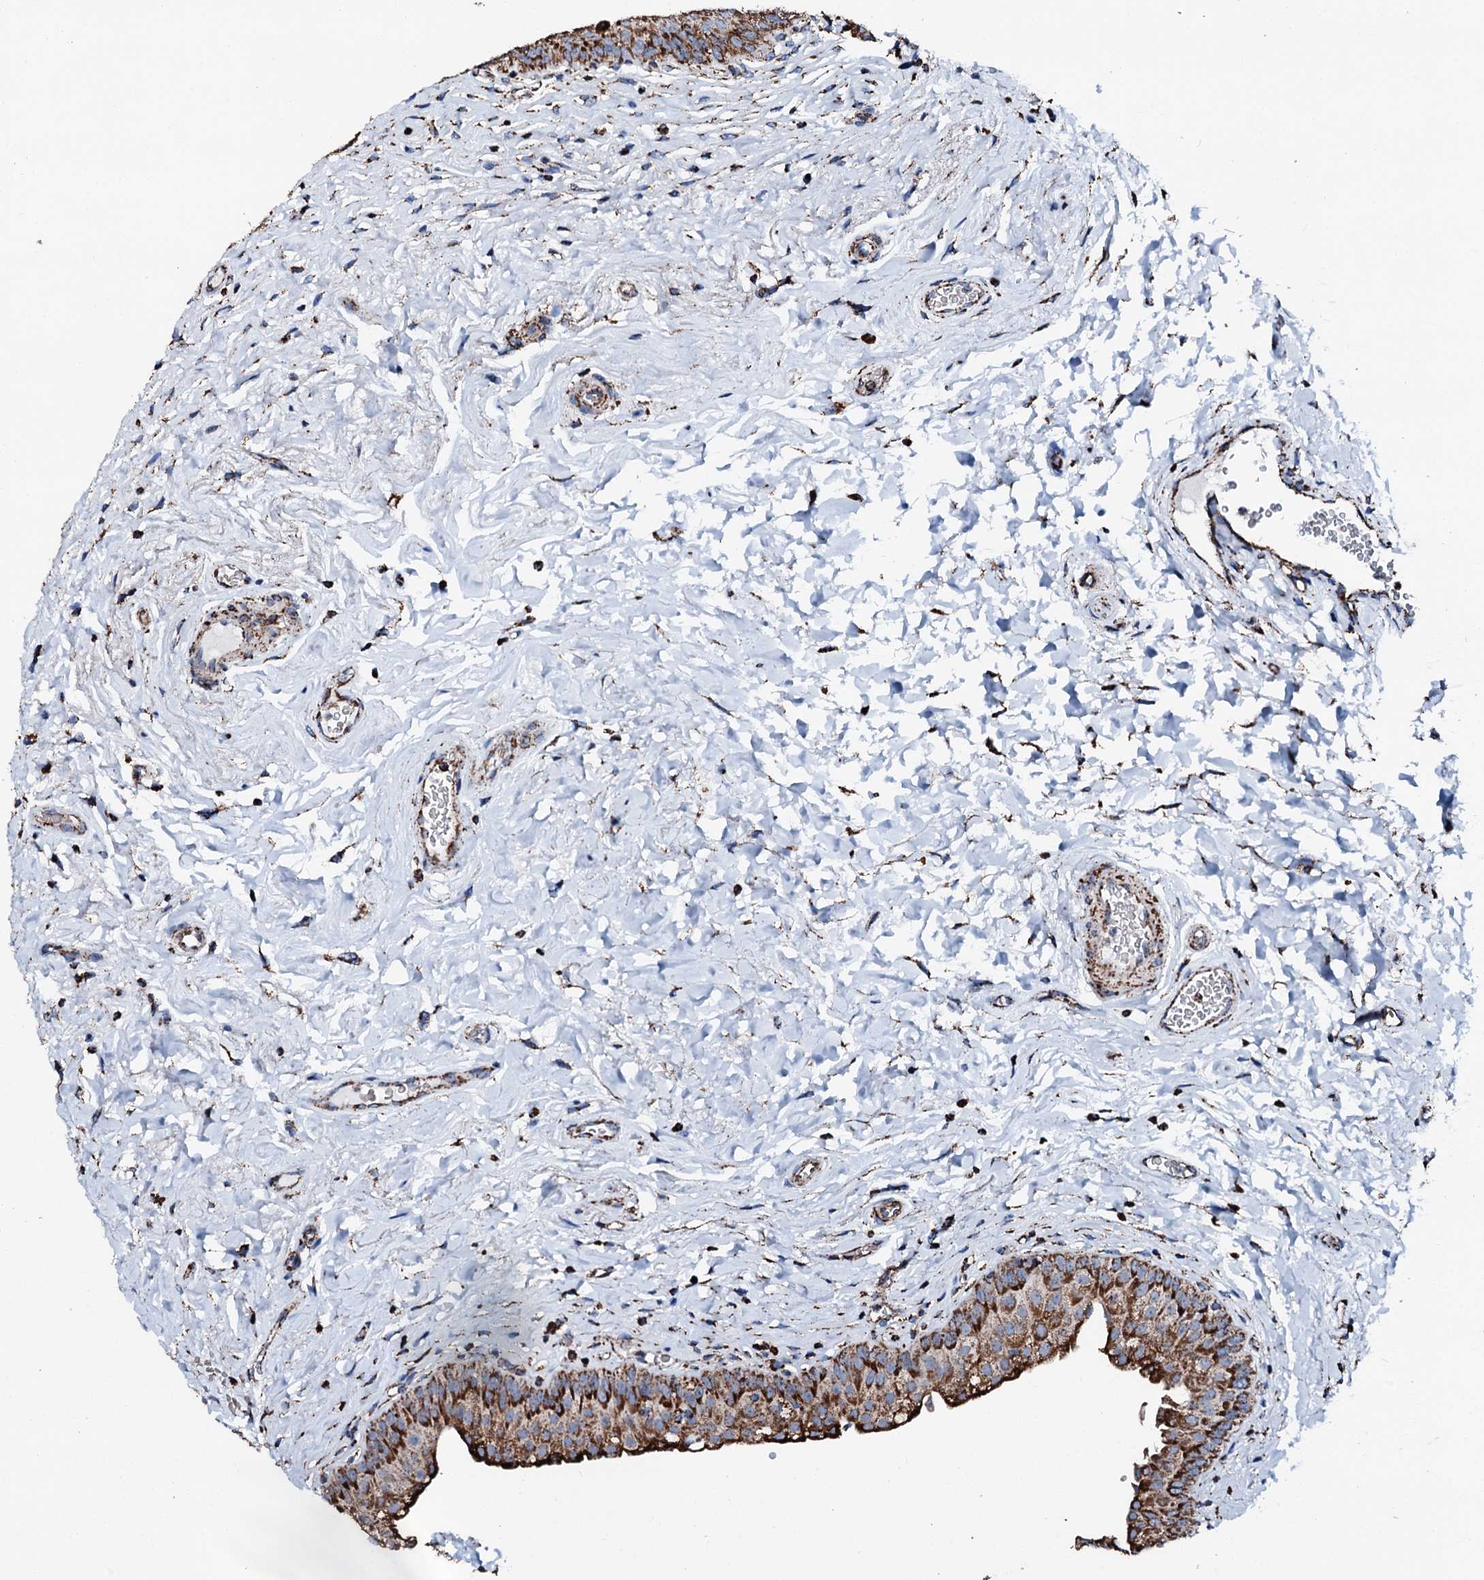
{"staining": {"intensity": "strong", "quantity": ">75%", "location": "cytoplasmic/membranous"}, "tissue": "urinary bladder", "cell_type": "Urothelial cells", "image_type": "normal", "snomed": [{"axis": "morphology", "description": "Normal tissue, NOS"}, {"axis": "topography", "description": "Urinary bladder"}], "caption": "This photomicrograph displays immunohistochemistry staining of benign human urinary bladder, with high strong cytoplasmic/membranous expression in about >75% of urothelial cells.", "gene": "HADH", "patient": {"sex": "male", "age": 83}}